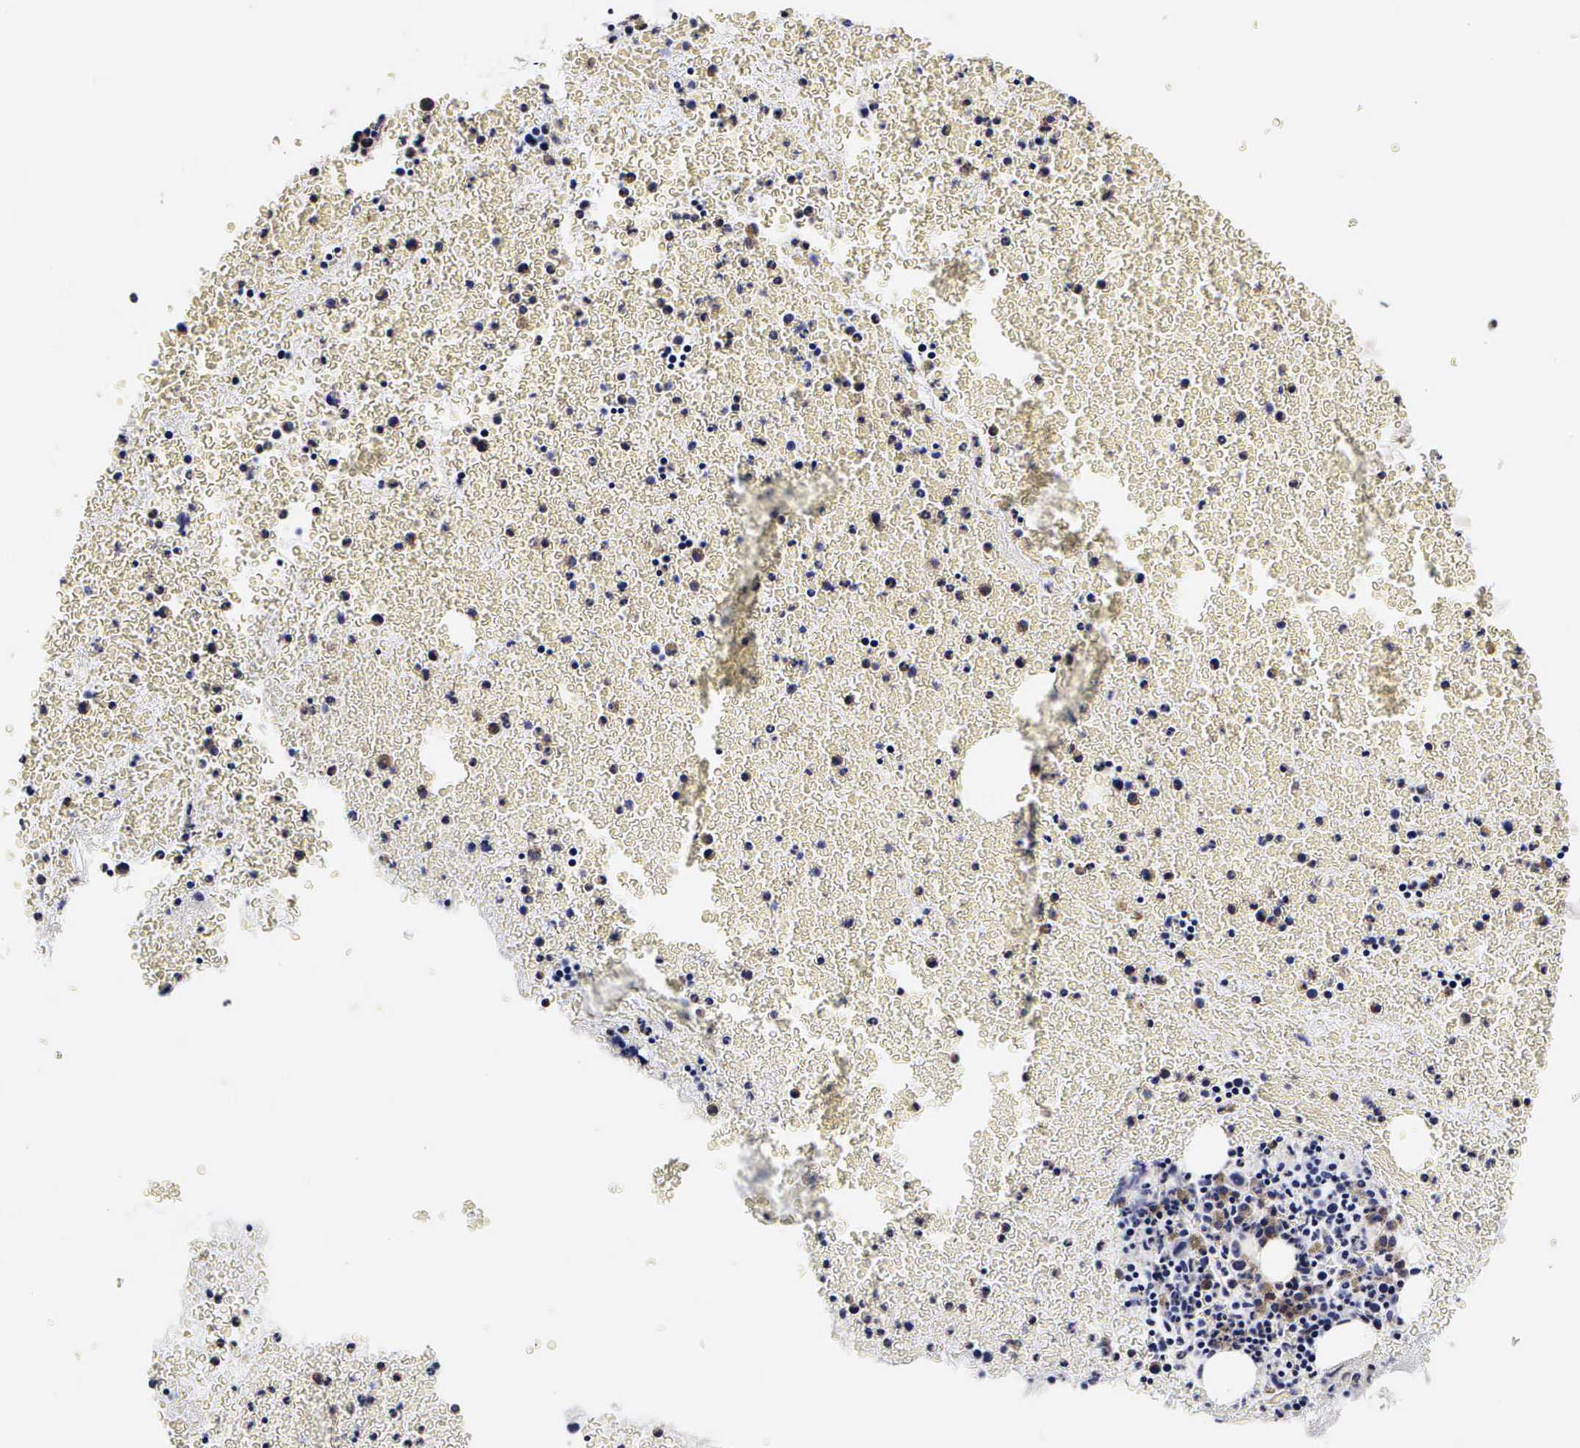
{"staining": {"intensity": "moderate", "quantity": "<25%", "location": "cytoplasmic/membranous"}, "tissue": "bone marrow", "cell_type": "Hematopoietic cells", "image_type": "normal", "snomed": [{"axis": "morphology", "description": "Normal tissue, NOS"}, {"axis": "topography", "description": "Bone marrow"}], "caption": "Approximately <25% of hematopoietic cells in normal human bone marrow reveal moderate cytoplasmic/membranous protein staining as visualized by brown immunohistochemical staining.", "gene": "RNASE6", "patient": {"sex": "female", "age": 53}}